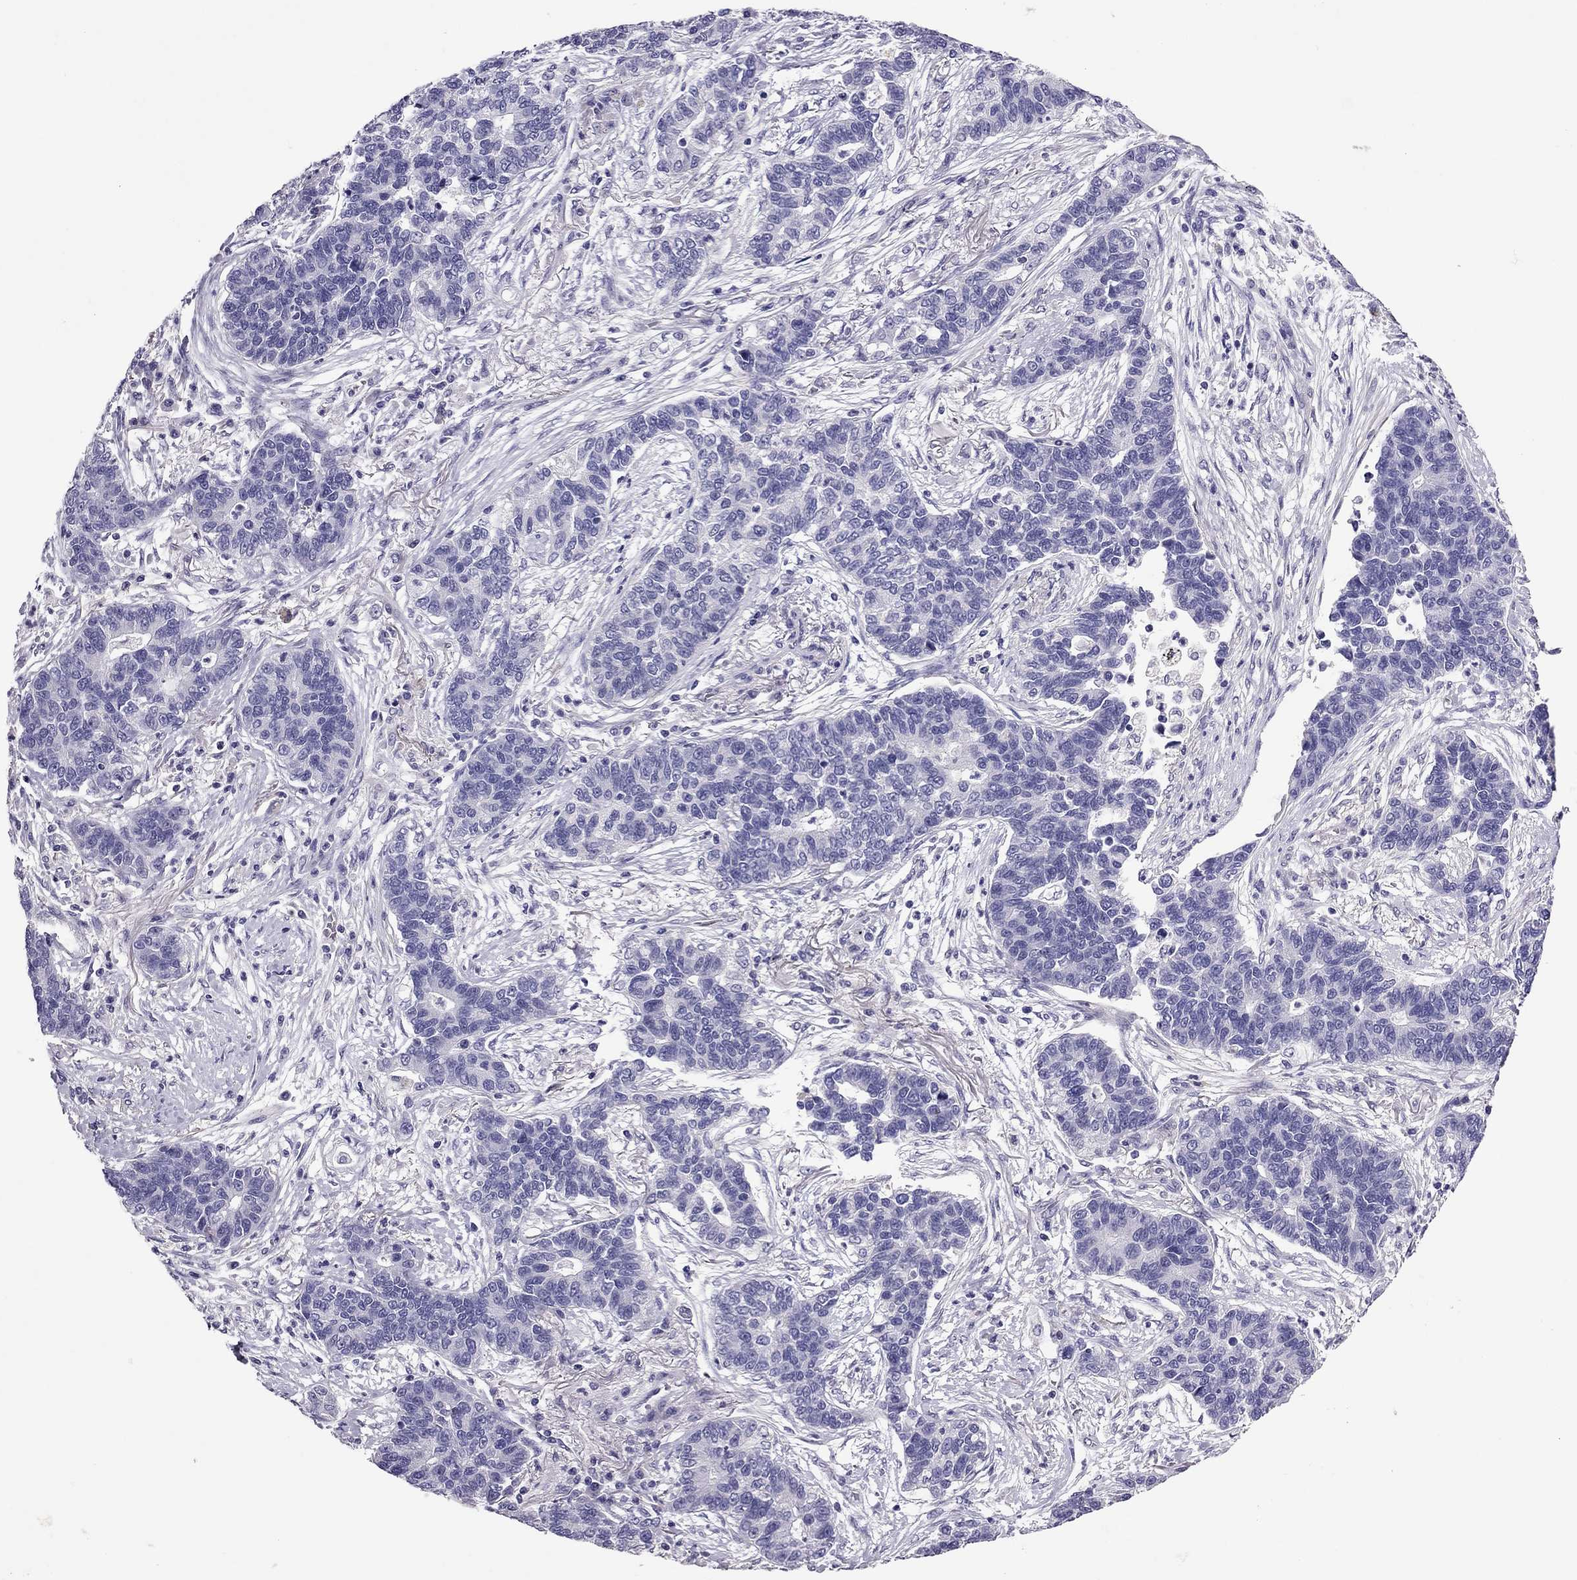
{"staining": {"intensity": "negative", "quantity": "none", "location": "none"}, "tissue": "lung cancer", "cell_type": "Tumor cells", "image_type": "cancer", "snomed": [{"axis": "morphology", "description": "Adenocarcinoma, NOS"}, {"axis": "topography", "description": "Lung"}], "caption": "Tumor cells are negative for protein expression in human lung cancer (adenocarcinoma). (DAB (3,3'-diaminobenzidine) IHC visualized using brightfield microscopy, high magnification).", "gene": "SLC16A8", "patient": {"sex": "female", "age": 57}}